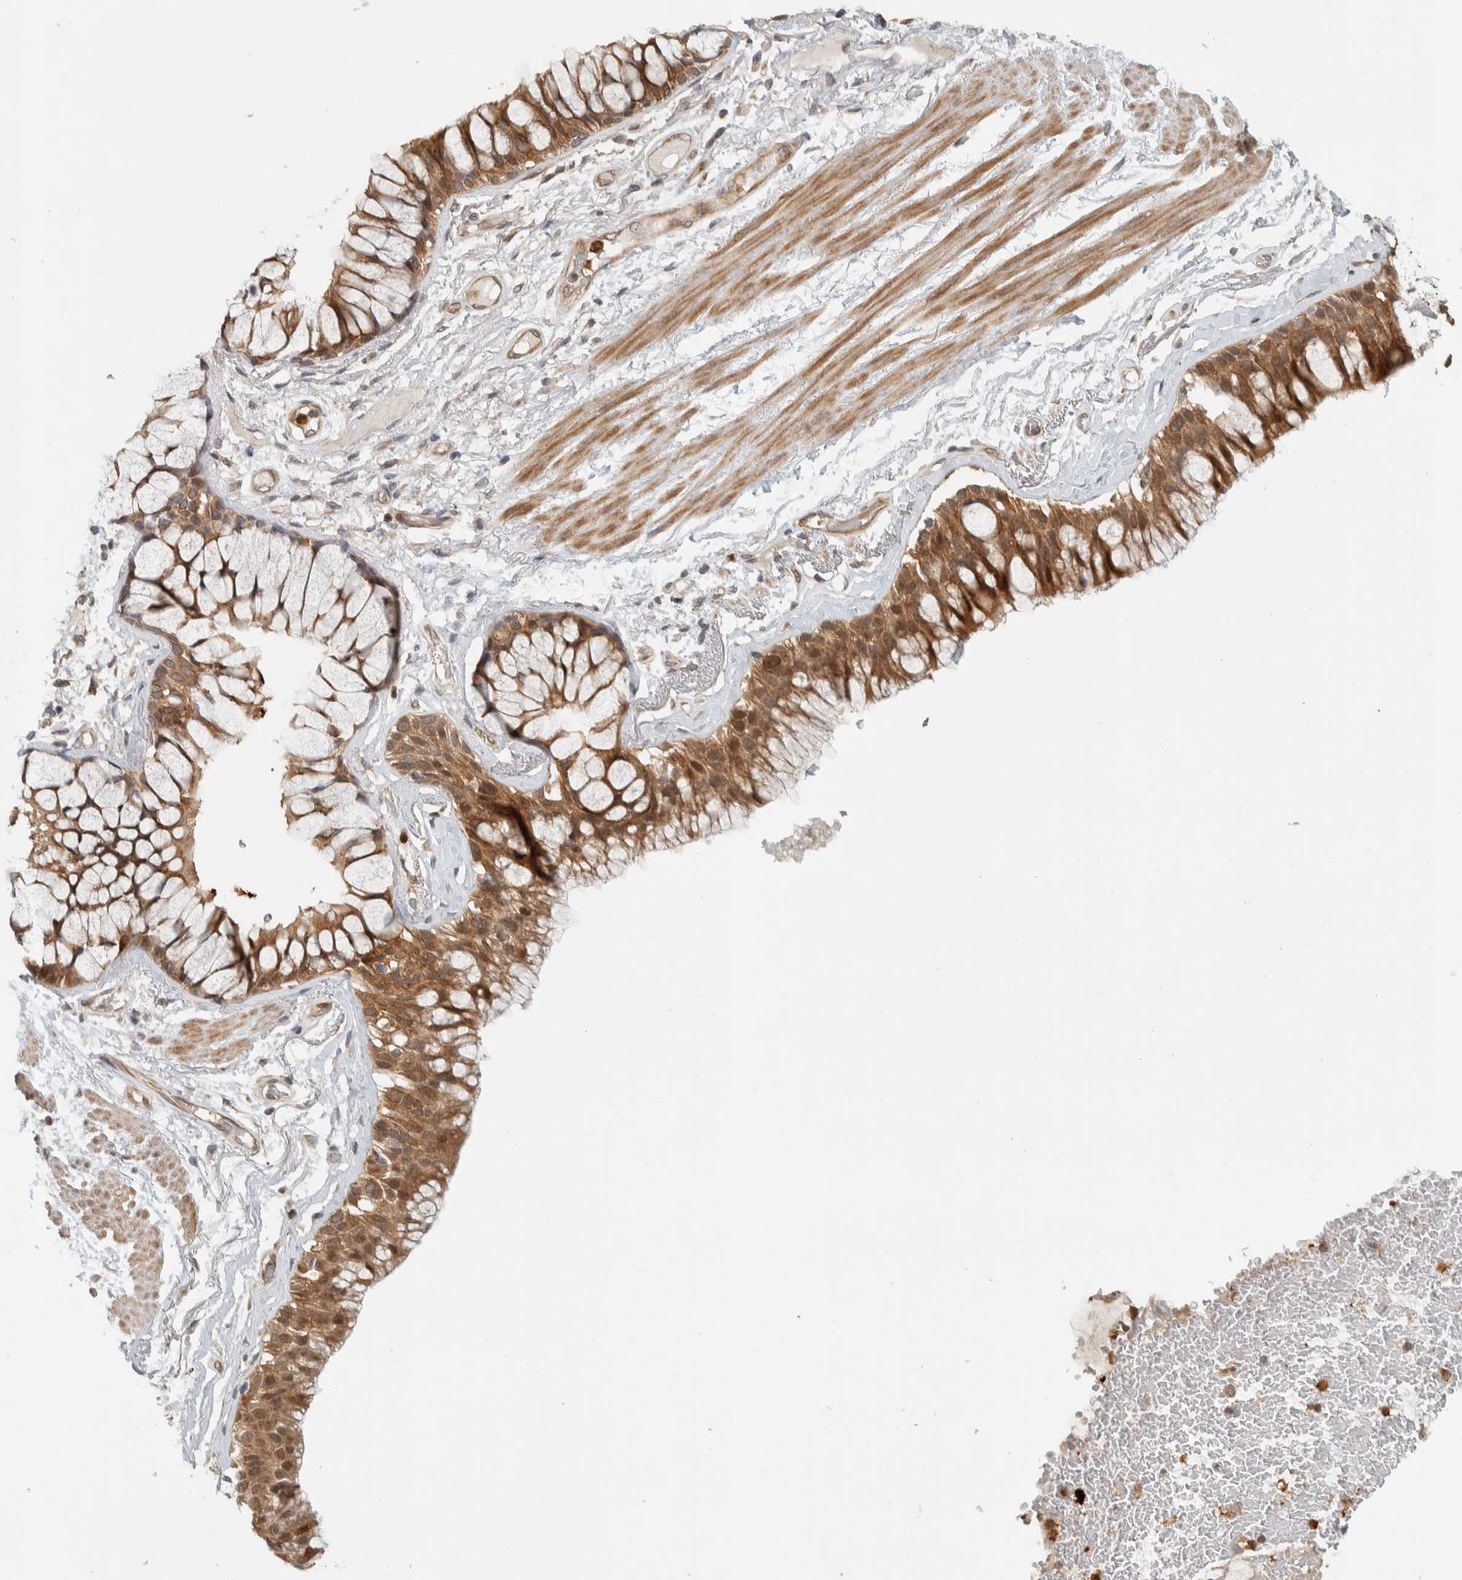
{"staining": {"intensity": "moderate", "quantity": ">75%", "location": "cytoplasmic/membranous"}, "tissue": "bronchus", "cell_type": "Respiratory epithelial cells", "image_type": "normal", "snomed": [{"axis": "morphology", "description": "Normal tissue, NOS"}, {"axis": "topography", "description": "Bronchus"}], "caption": "The immunohistochemical stain labels moderate cytoplasmic/membranous expression in respiratory epithelial cells of benign bronchus. (DAB = brown stain, brightfield microscopy at high magnification).", "gene": "ADSS2", "patient": {"sex": "male", "age": 66}}